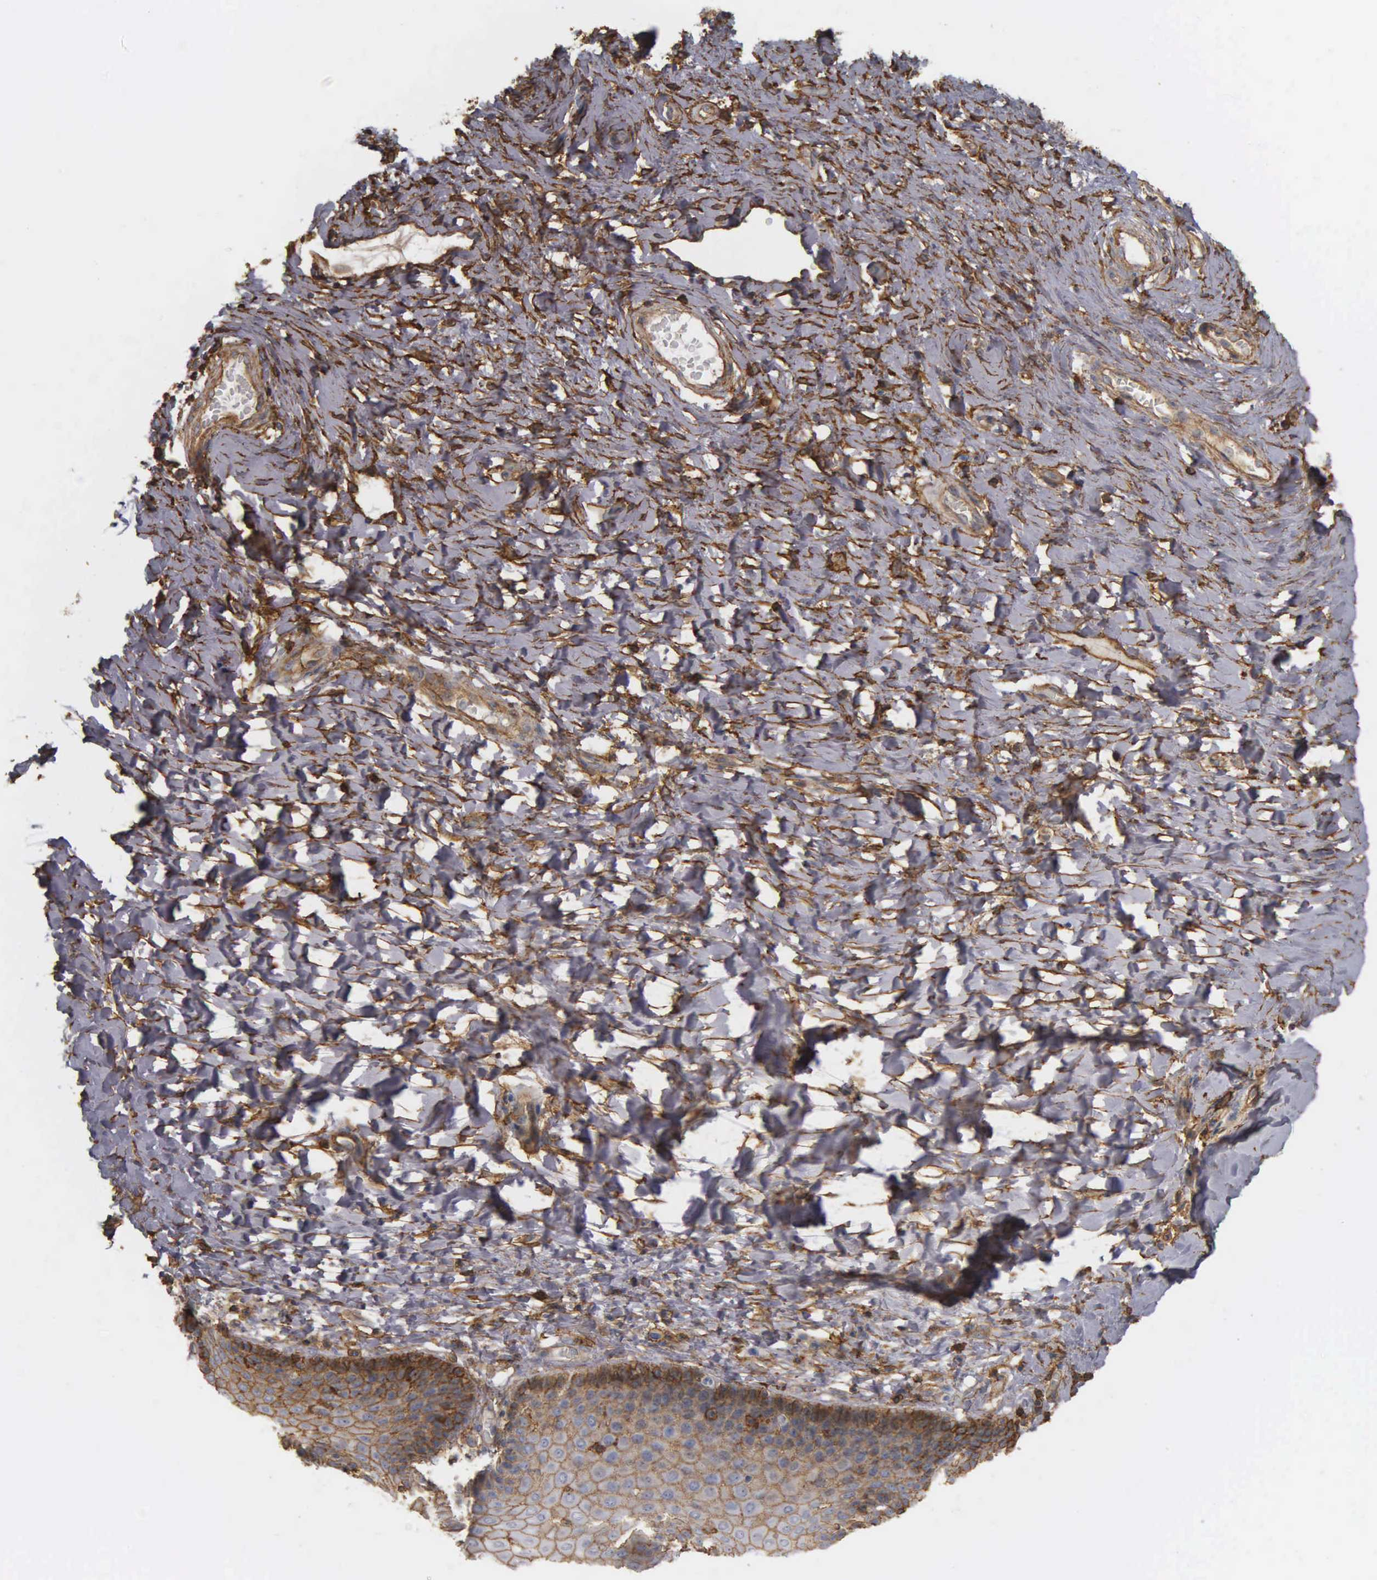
{"staining": {"intensity": "strong", "quantity": ">75%", "location": "cytoplasmic/membranous"}, "tissue": "cervix", "cell_type": "Glandular cells", "image_type": "normal", "snomed": [{"axis": "morphology", "description": "Normal tissue, NOS"}, {"axis": "topography", "description": "Cervix"}], "caption": "A brown stain highlights strong cytoplasmic/membranous staining of a protein in glandular cells of benign human cervix. The protein of interest is stained brown, and the nuclei are stained in blue (DAB IHC with brightfield microscopy, high magnification).", "gene": "CD99", "patient": {"sex": "female", "age": 53}}